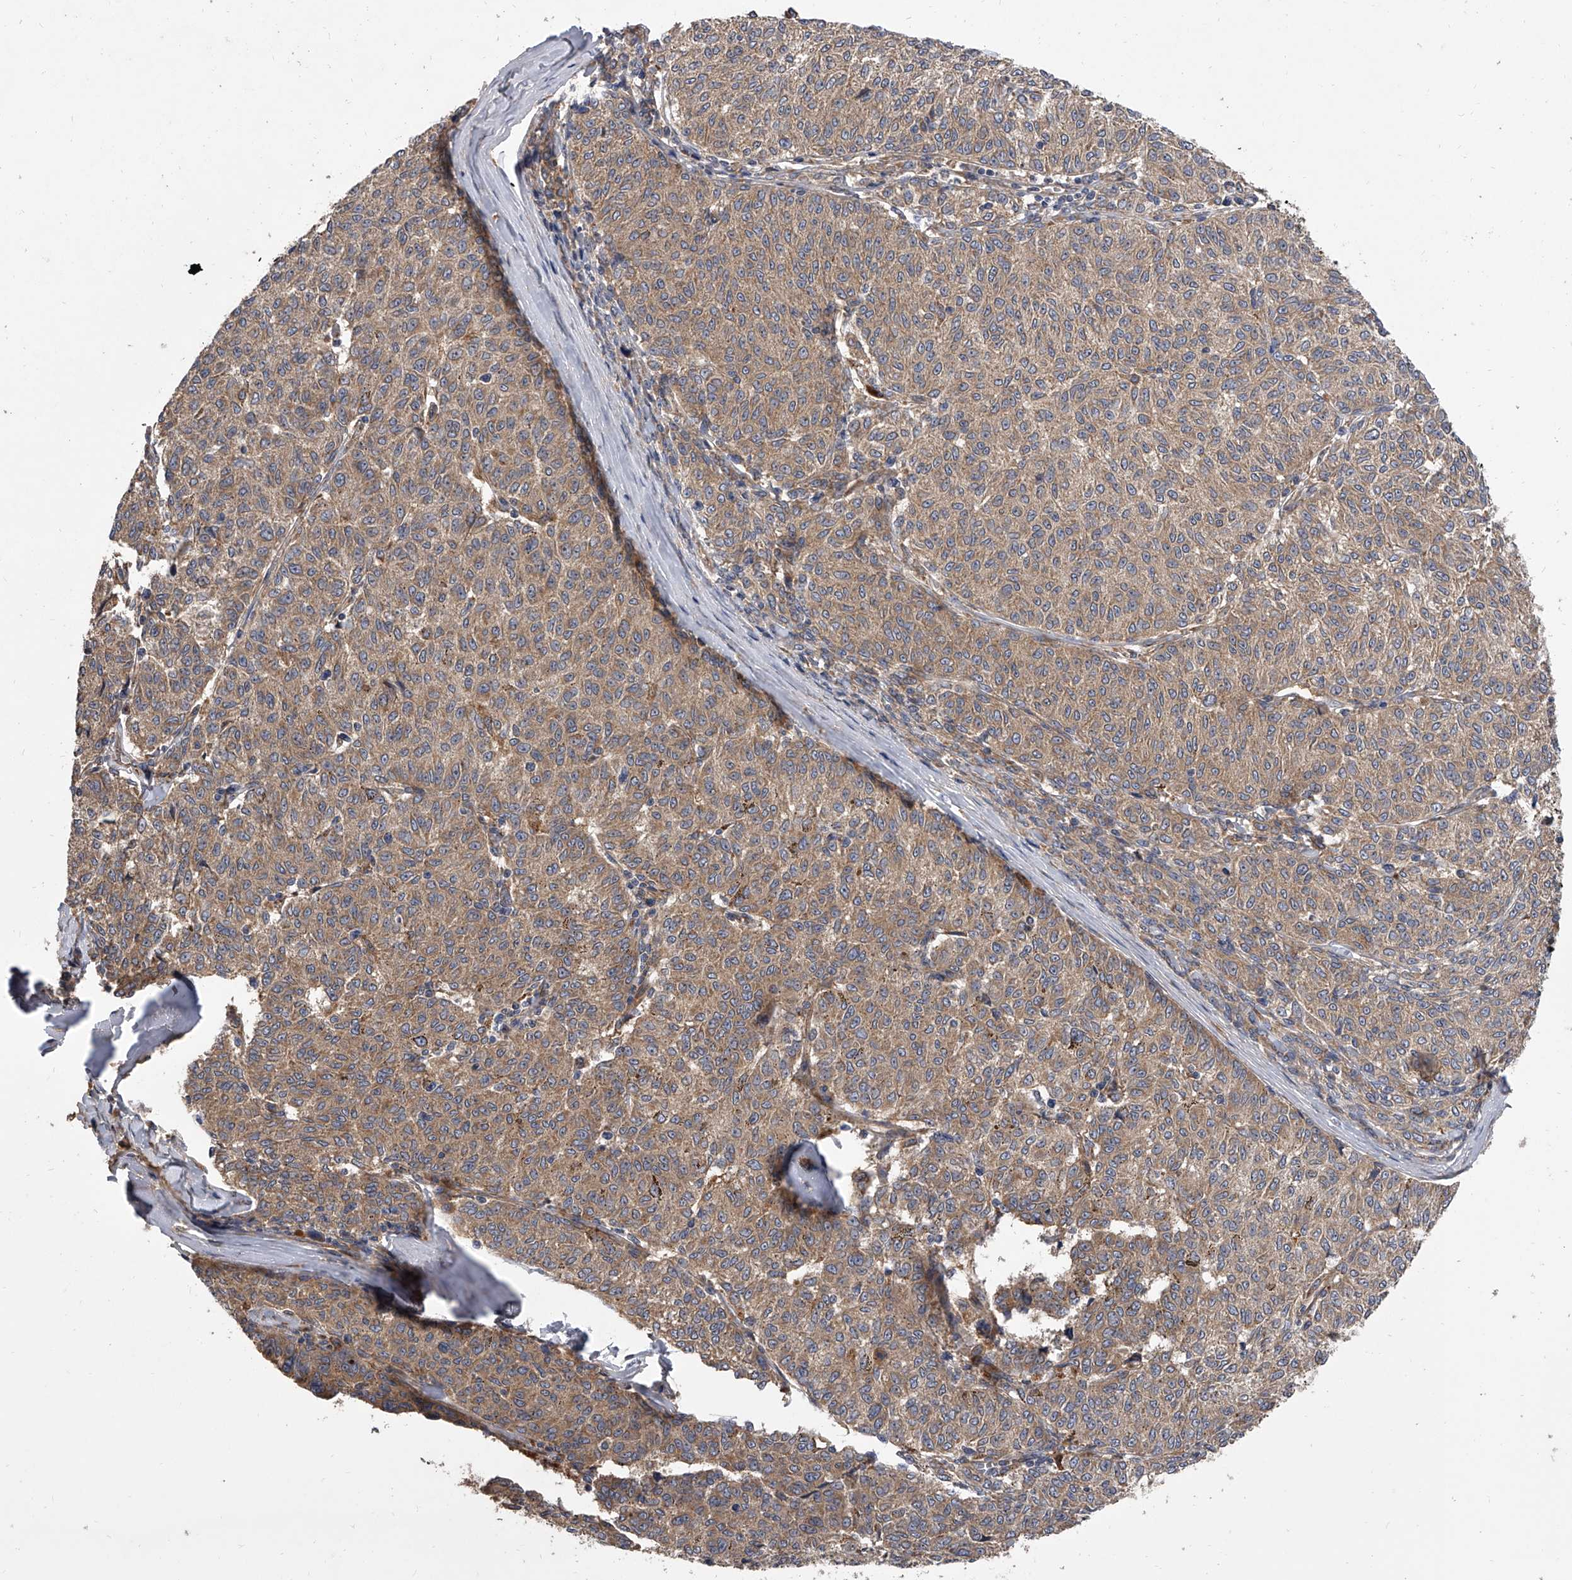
{"staining": {"intensity": "weak", "quantity": ">75%", "location": "cytoplasmic/membranous"}, "tissue": "melanoma", "cell_type": "Tumor cells", "image_type": "cancer", "snomed": [{"axis": "morphology", "description": "Malignant melanoma, NOS"}, {"axis": "topography", "description": "Skin"}], "caption": "High-power microscopy captured an immunohistochemistry (IHC) photomicrograph of malignant melanoma, revealing weak cytoplasmic/membranous staining in about >75% of tumor cells.", "gene": "EXOC4", "patient": {"sex": "female", "age": 72}}